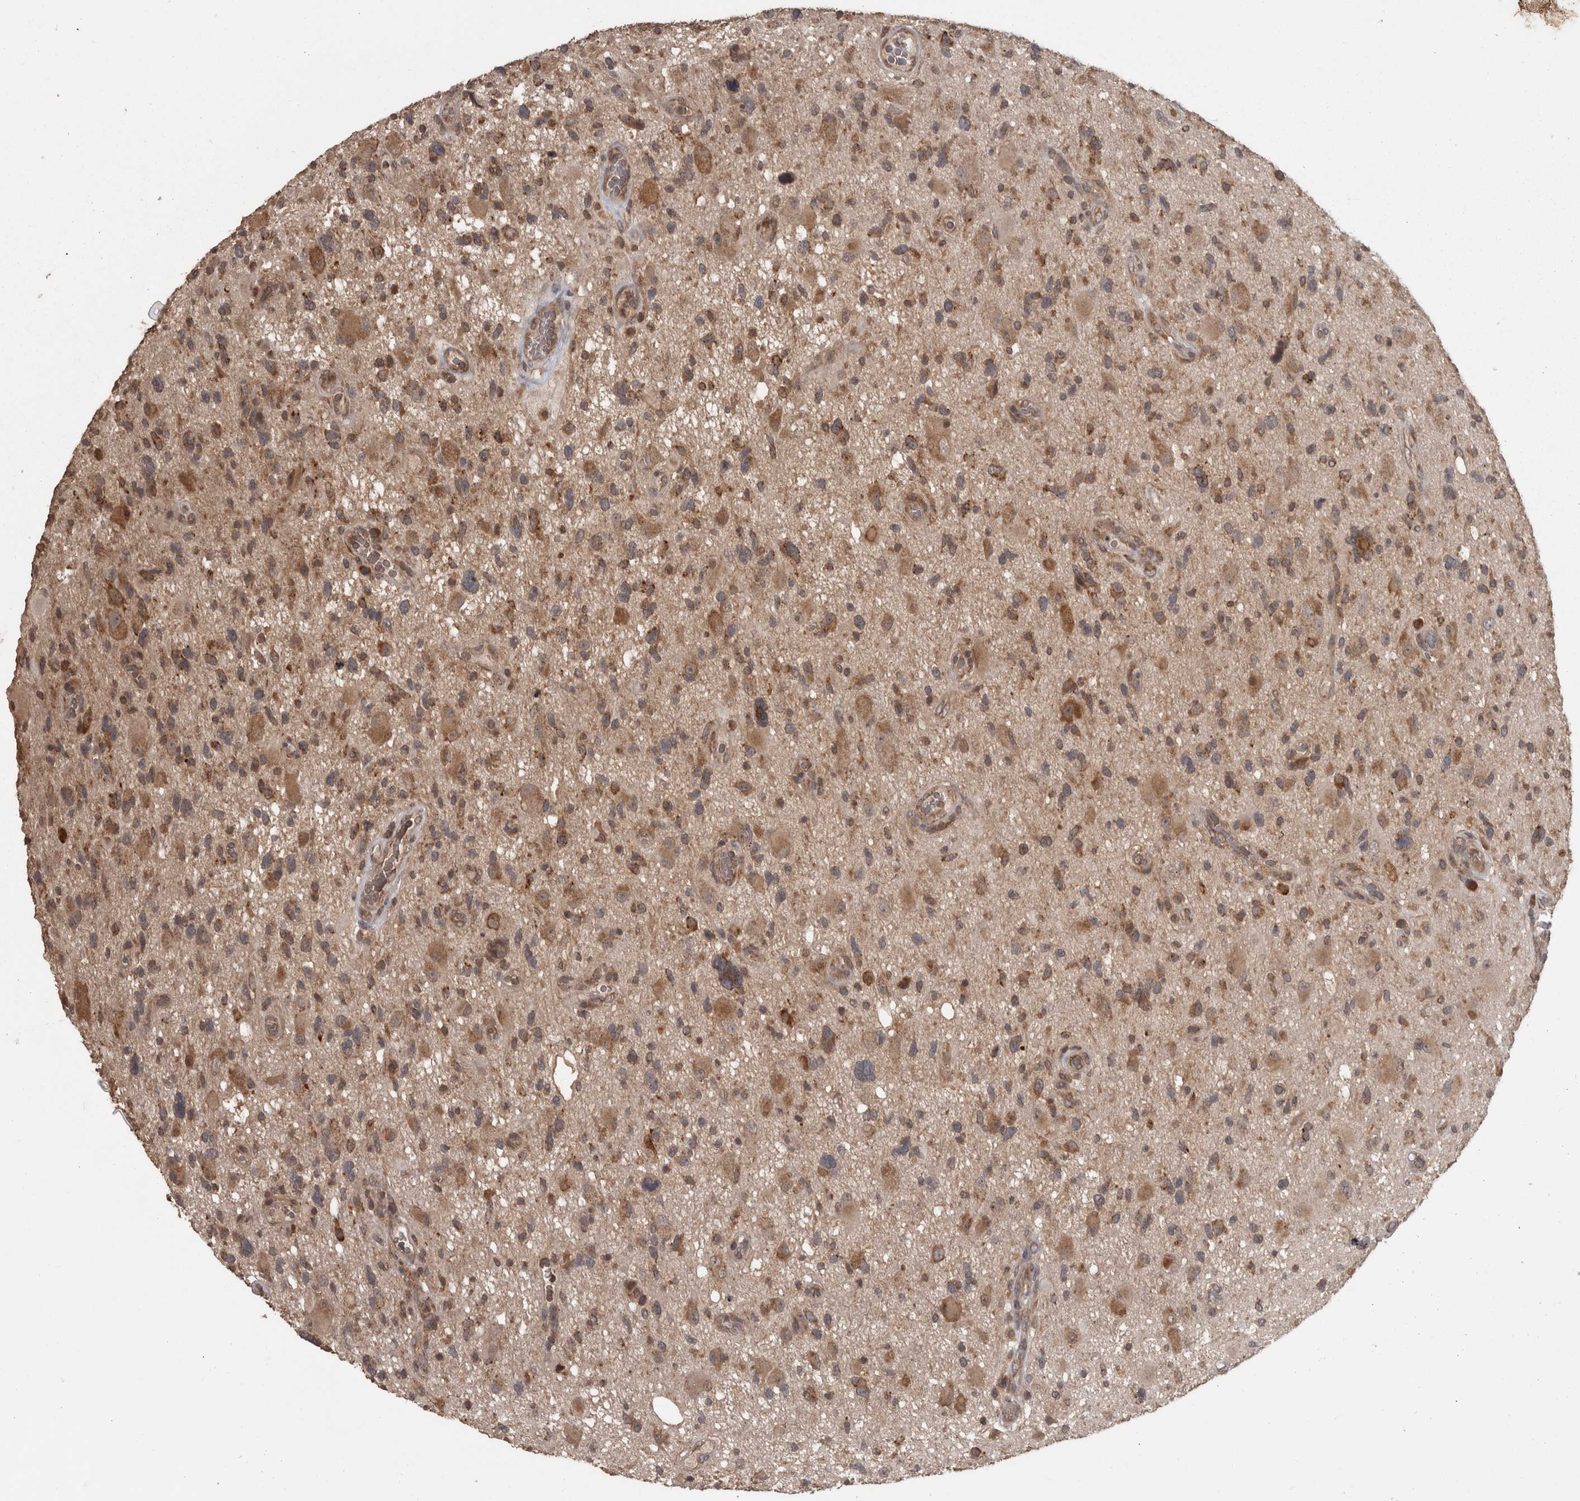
{"staining": {"intensity": "moderate", "quantity": ">75%", "location": "cytoplasmic/membranous"}, "tissue": "glioma", "cell_type": "Tumor cells", "image_type": "cancer", "snomed": [{"axis": "morphology", "description": "Glioma, malignant, High grade"}, {"axis": "topography", "description": "Brain"}], "caption": "Human malignant glioma (high-grade) stained for a protein (brown) demonstrates moderate cytoplasmic/membranous positive expression in approximately >75% of tumor cells.", "gene": "MICU3", "patient": {"sex": "male", "age": 33}}